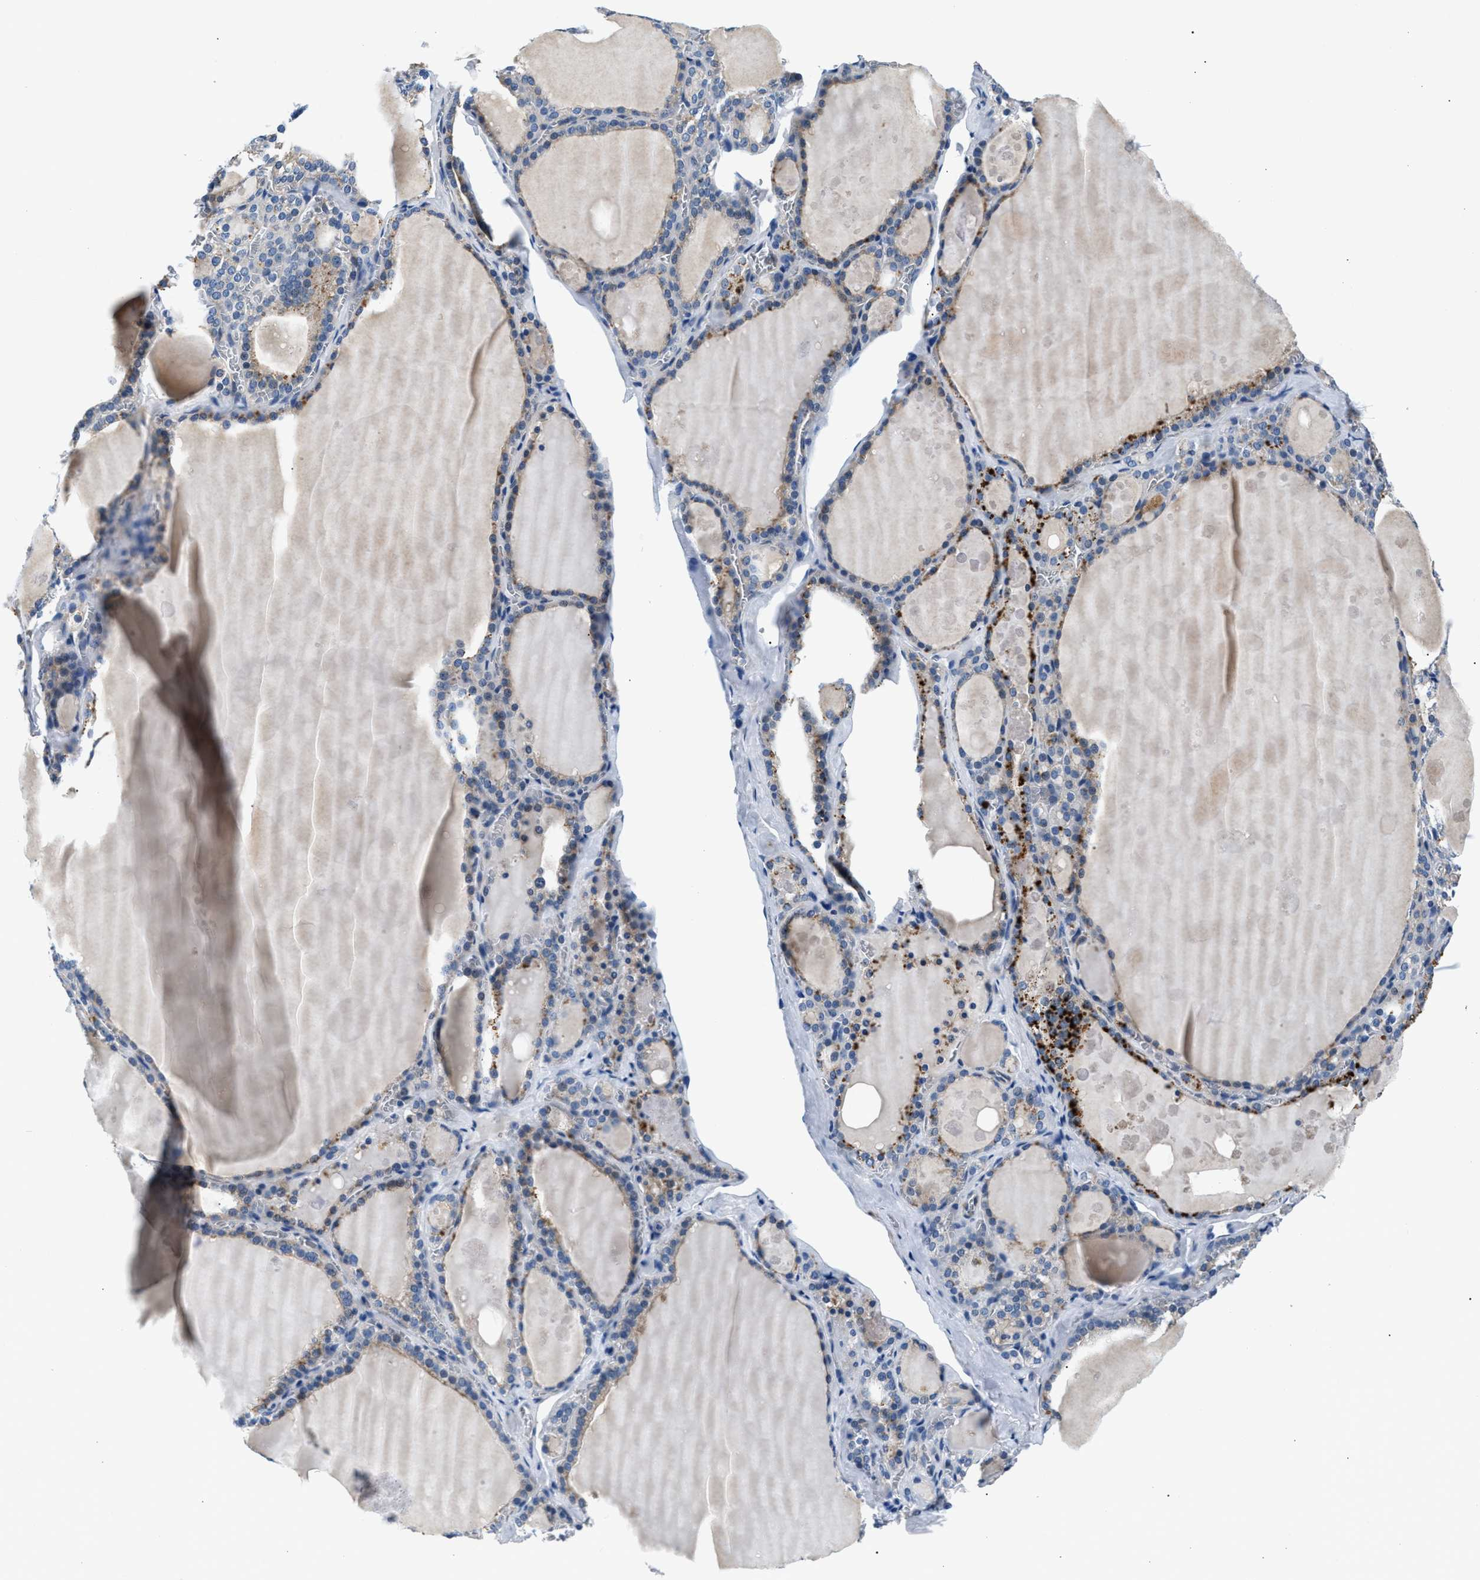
{"staining": {"intensity": "moderate", "quantity": ">75%", "location": "cytoplasmic/membranous"}, "tissue": "thyroid gland", "cell_type": "Glandular cells", "image_type": "normal", "snomed": [{"axis": "morphology", "description": "Normal tissue, NOS"}, {"axis": "topography", "description": "Thyroid gland"}], "caption": "Approximately >75% of glandular cells in unremarkable human thyroid gland exhibit moderate cytoplasmic/membranous protein positivity as visualized by brown immunohistochemical staining.", "gene": "CDRT4", "patient": {"sex": "male", "age": 56}}